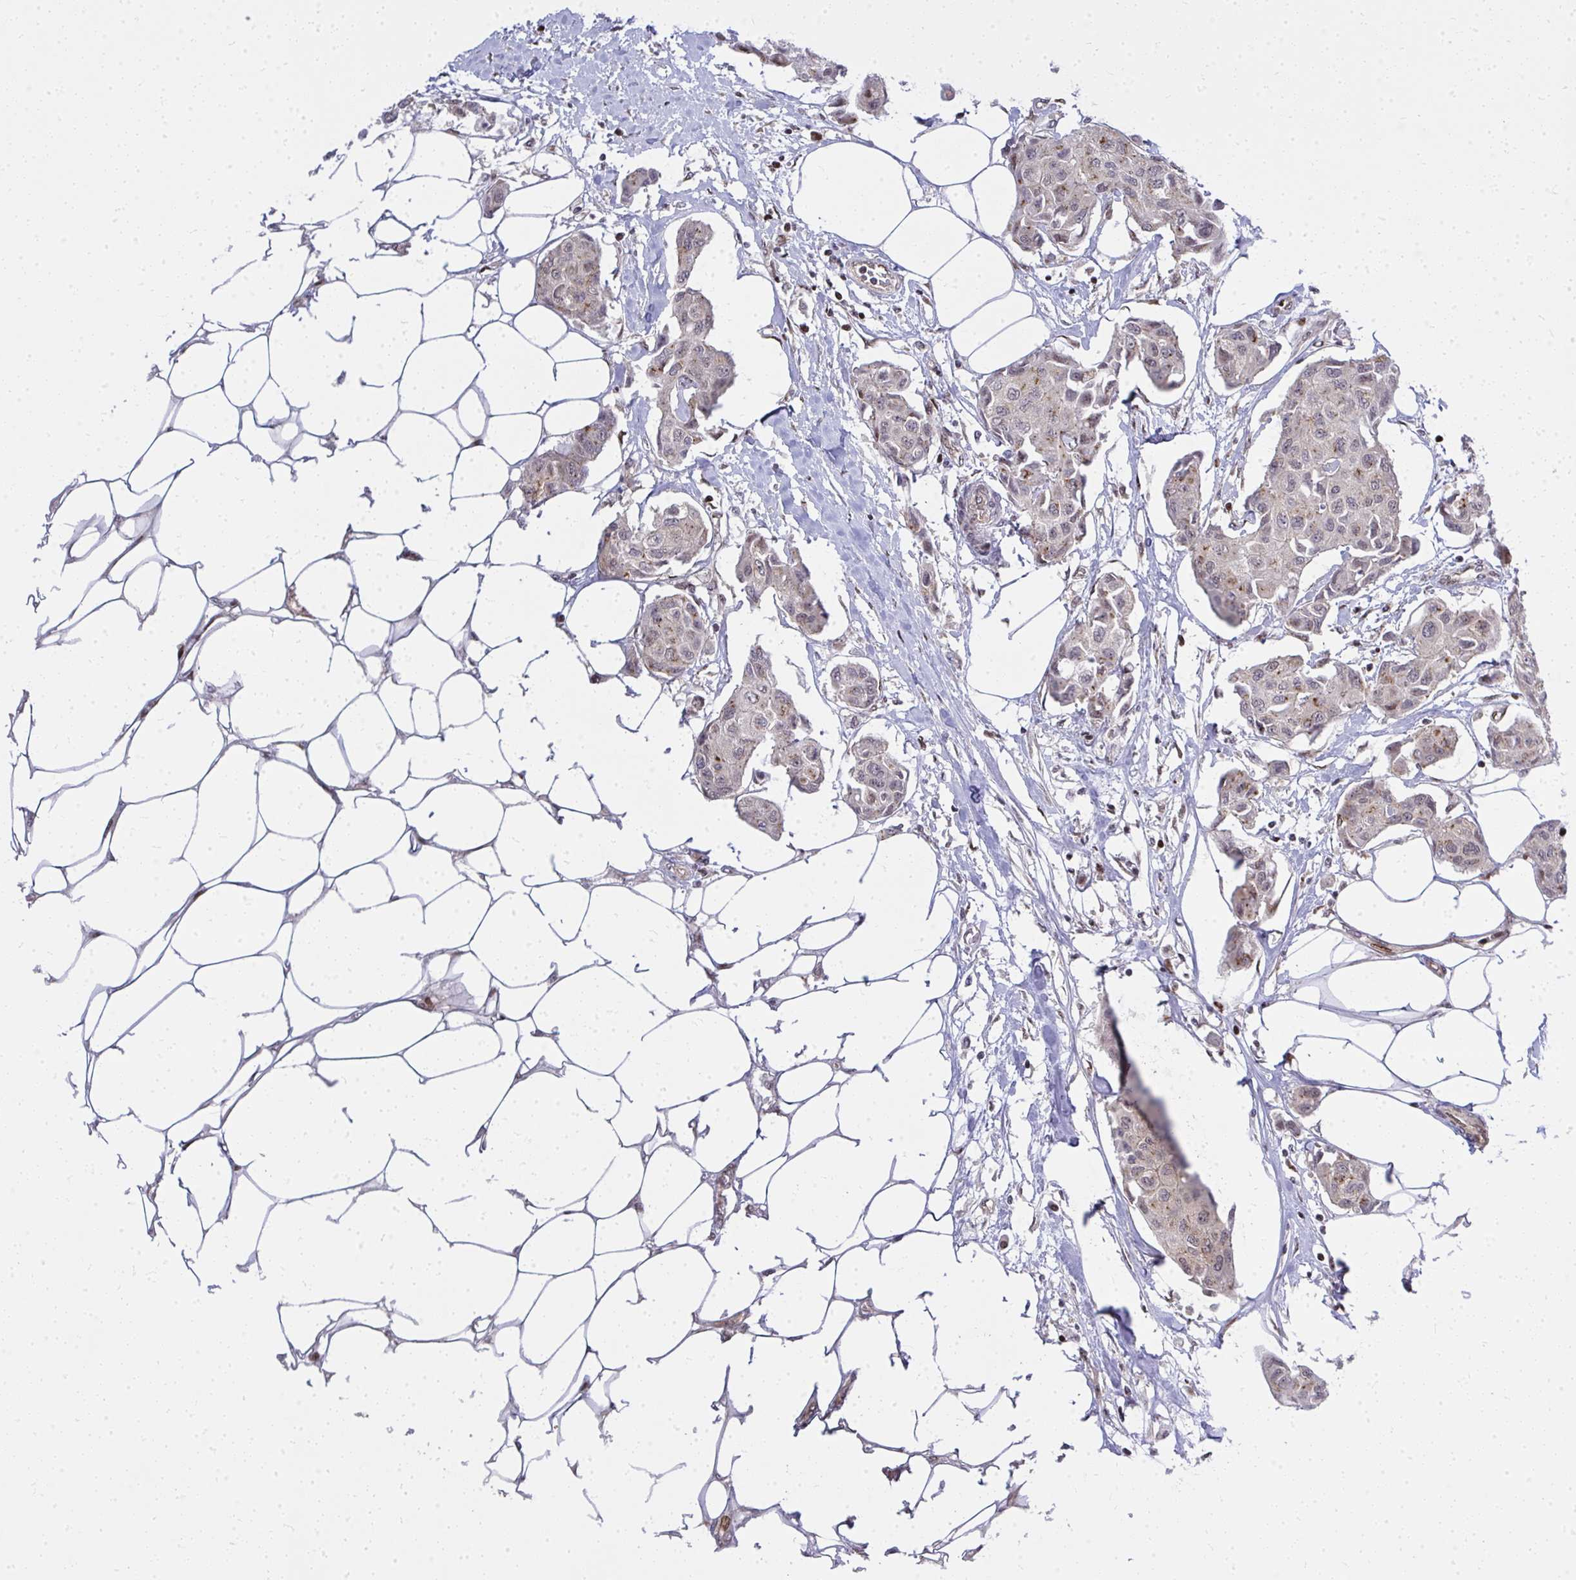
{"staining": {"intensity": "weak", "quantity": "25%-75%", "location": "cytoplasmic/membranous,nuclear"}, "tissue": "breast cancer", "cell_type": "Tumor cells", "image_type": "cancer", "snomed": [{"axis": "morphology", "description": "Duct carcinoma"}, {"axis": "topography", "description": "Breast"}, {"axis": "topography", "description": "Lymph node"}], "caption": "Invasive ductal carcinoma (breast) stained with immunohistochemistry (IHC) demonstrates weak cytoplasmic/membranous and nuclear positivity in about 25%-75% of tumor cells.", "gene": "PIGY", "patient": {"sex": "female", "age": 80}}